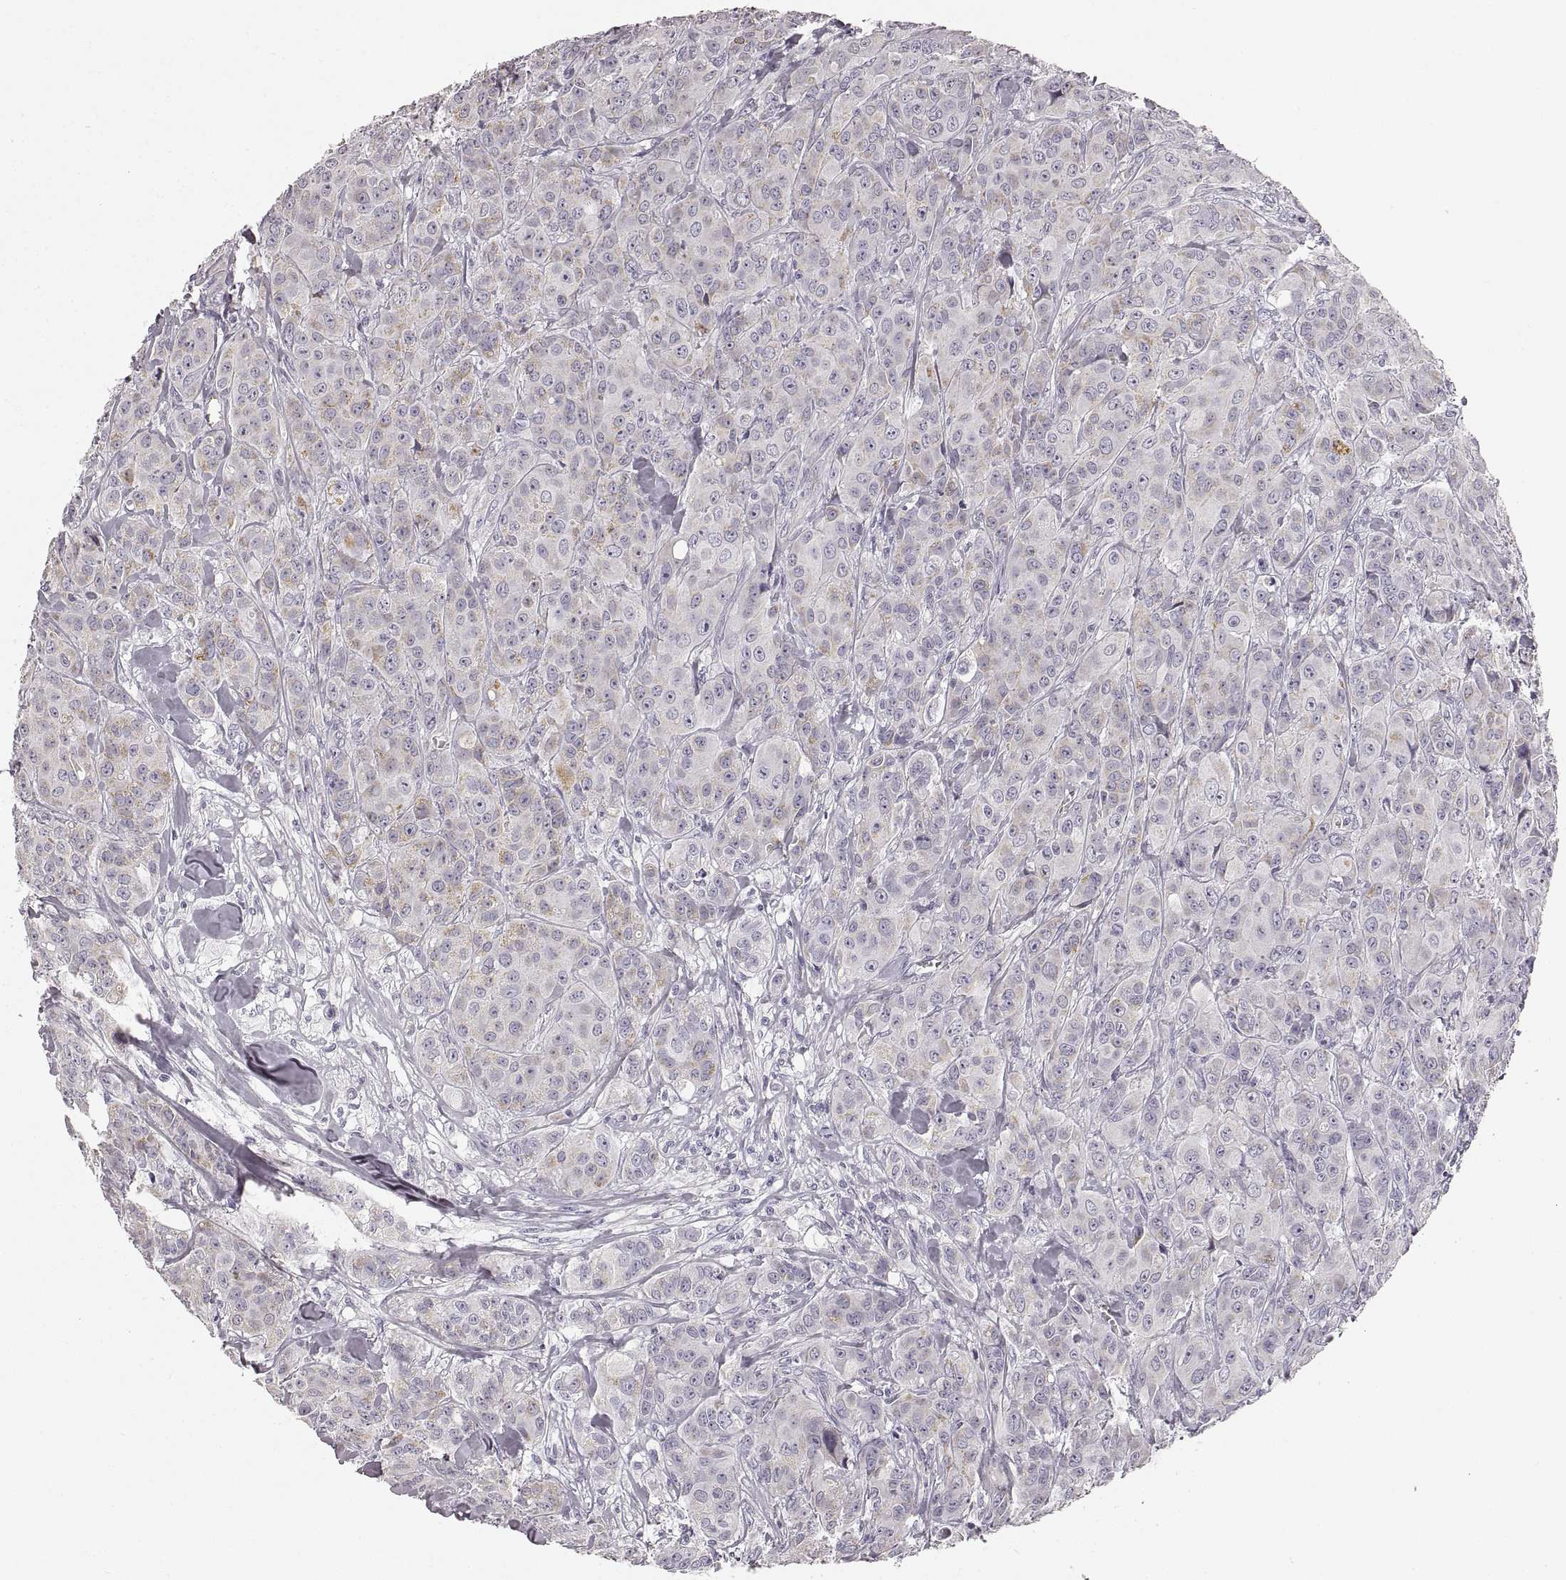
{"staining": {"intensity": "negative", "quantity": "none", "location": "none"}, "tissue": "breast cancer", "cell_type": "Tumor cells", "image_type": "cancer", "snomed": [{"axis": "morphology", "description": "Duct carcinoma"}, {"axis": "topography", "description": "Breast"}], "caption": "There is no significant expression in tumor cells of breast cancer (infiltrating ductal carcinoma).", "gene": "RDH13", "patient": {"sex": "female", "age": 43}}